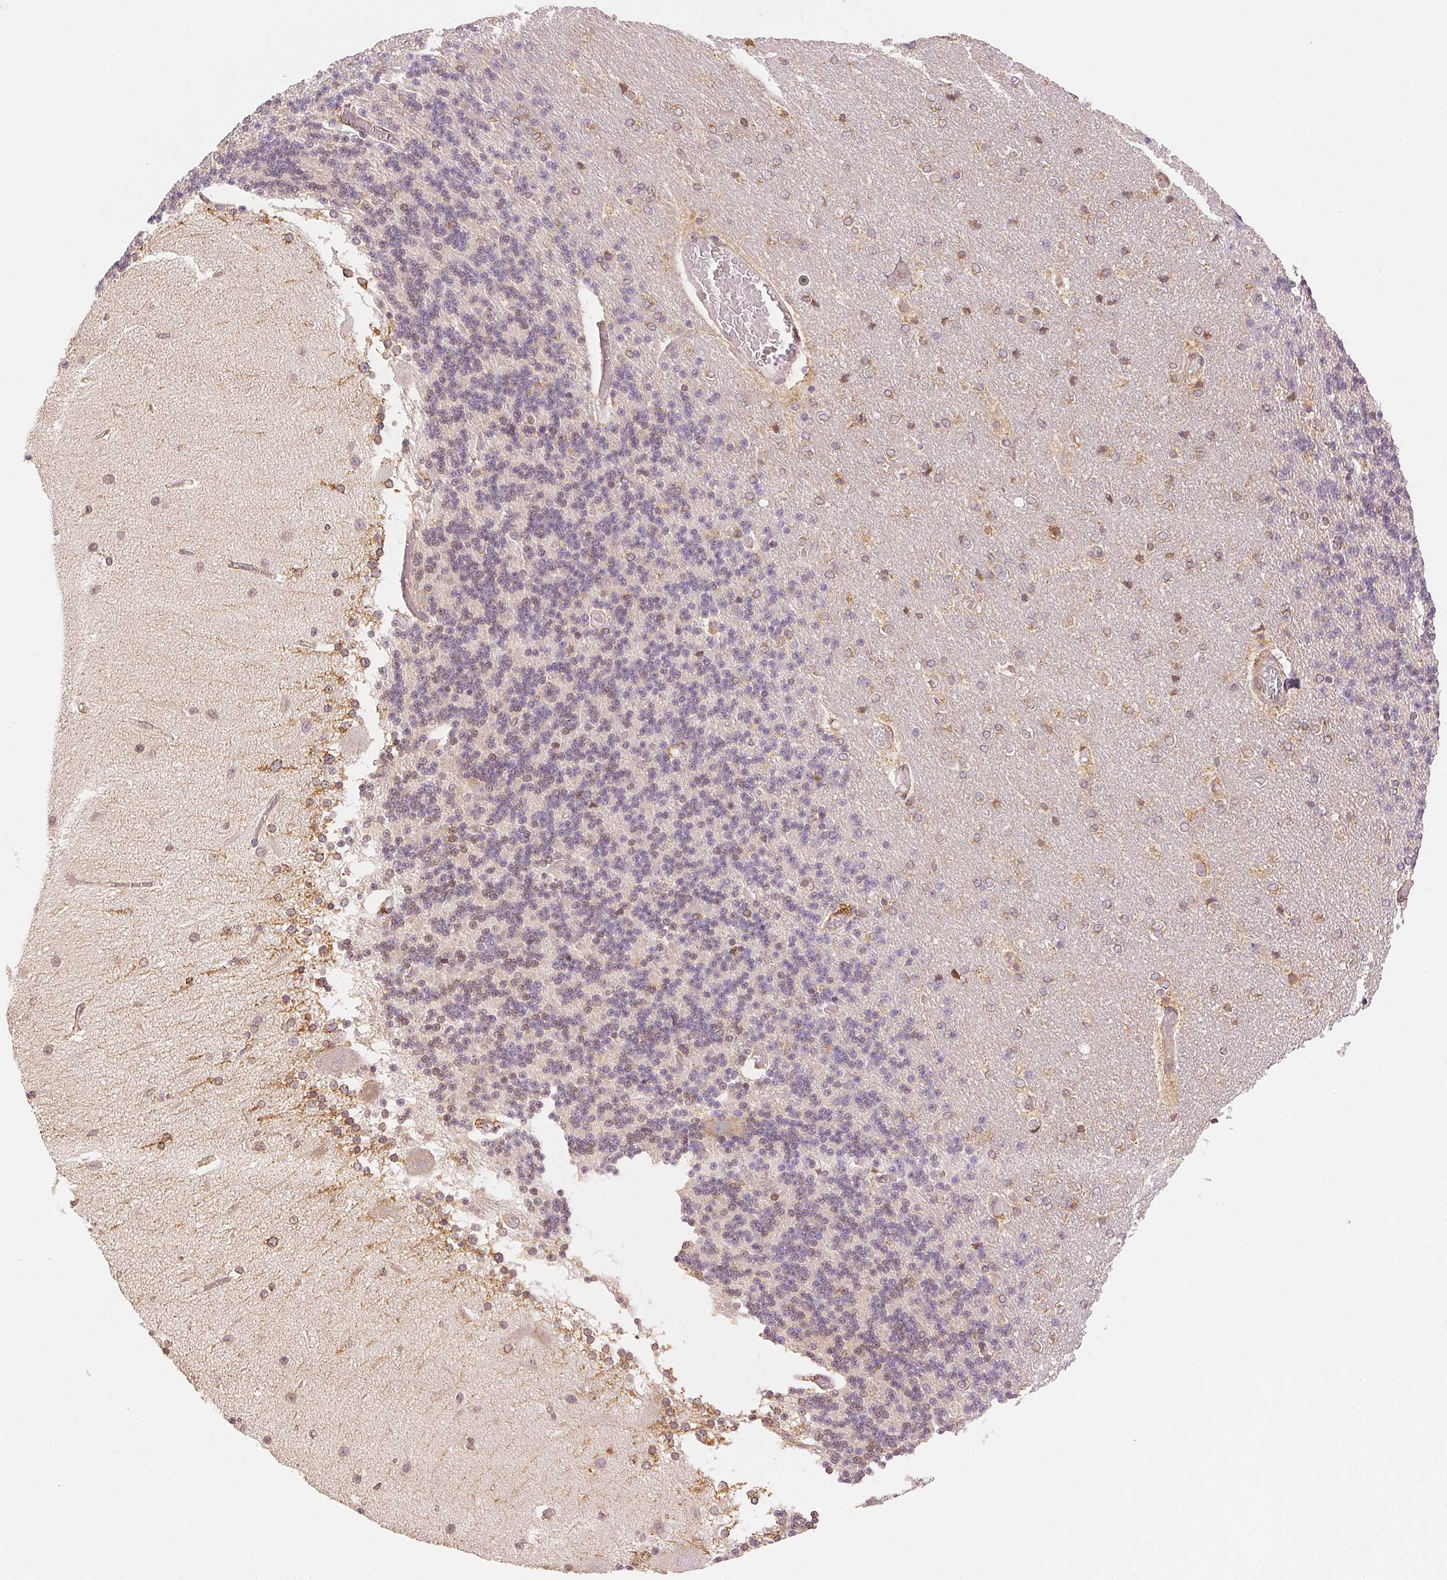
{"staining": {"intensity": "negative", "quantity": "none", "location": "none"}, "tissue": "cerebellum", "cell_type": "Cells in granular layer", "image_type": "normal", "snomed": [{"axis": "morphology", "description": "Normal tissue, NOS"}, {"axis": "topography", "description": "Cerebellum"}], "caption": "IHC micrograph of unremarkable cerebellum: human cerebellum stained with DAB displays no significant protein positivity in cells in granular layer.", "gene": "RCN3", "patient": {"sex": "female", "age": 54}}